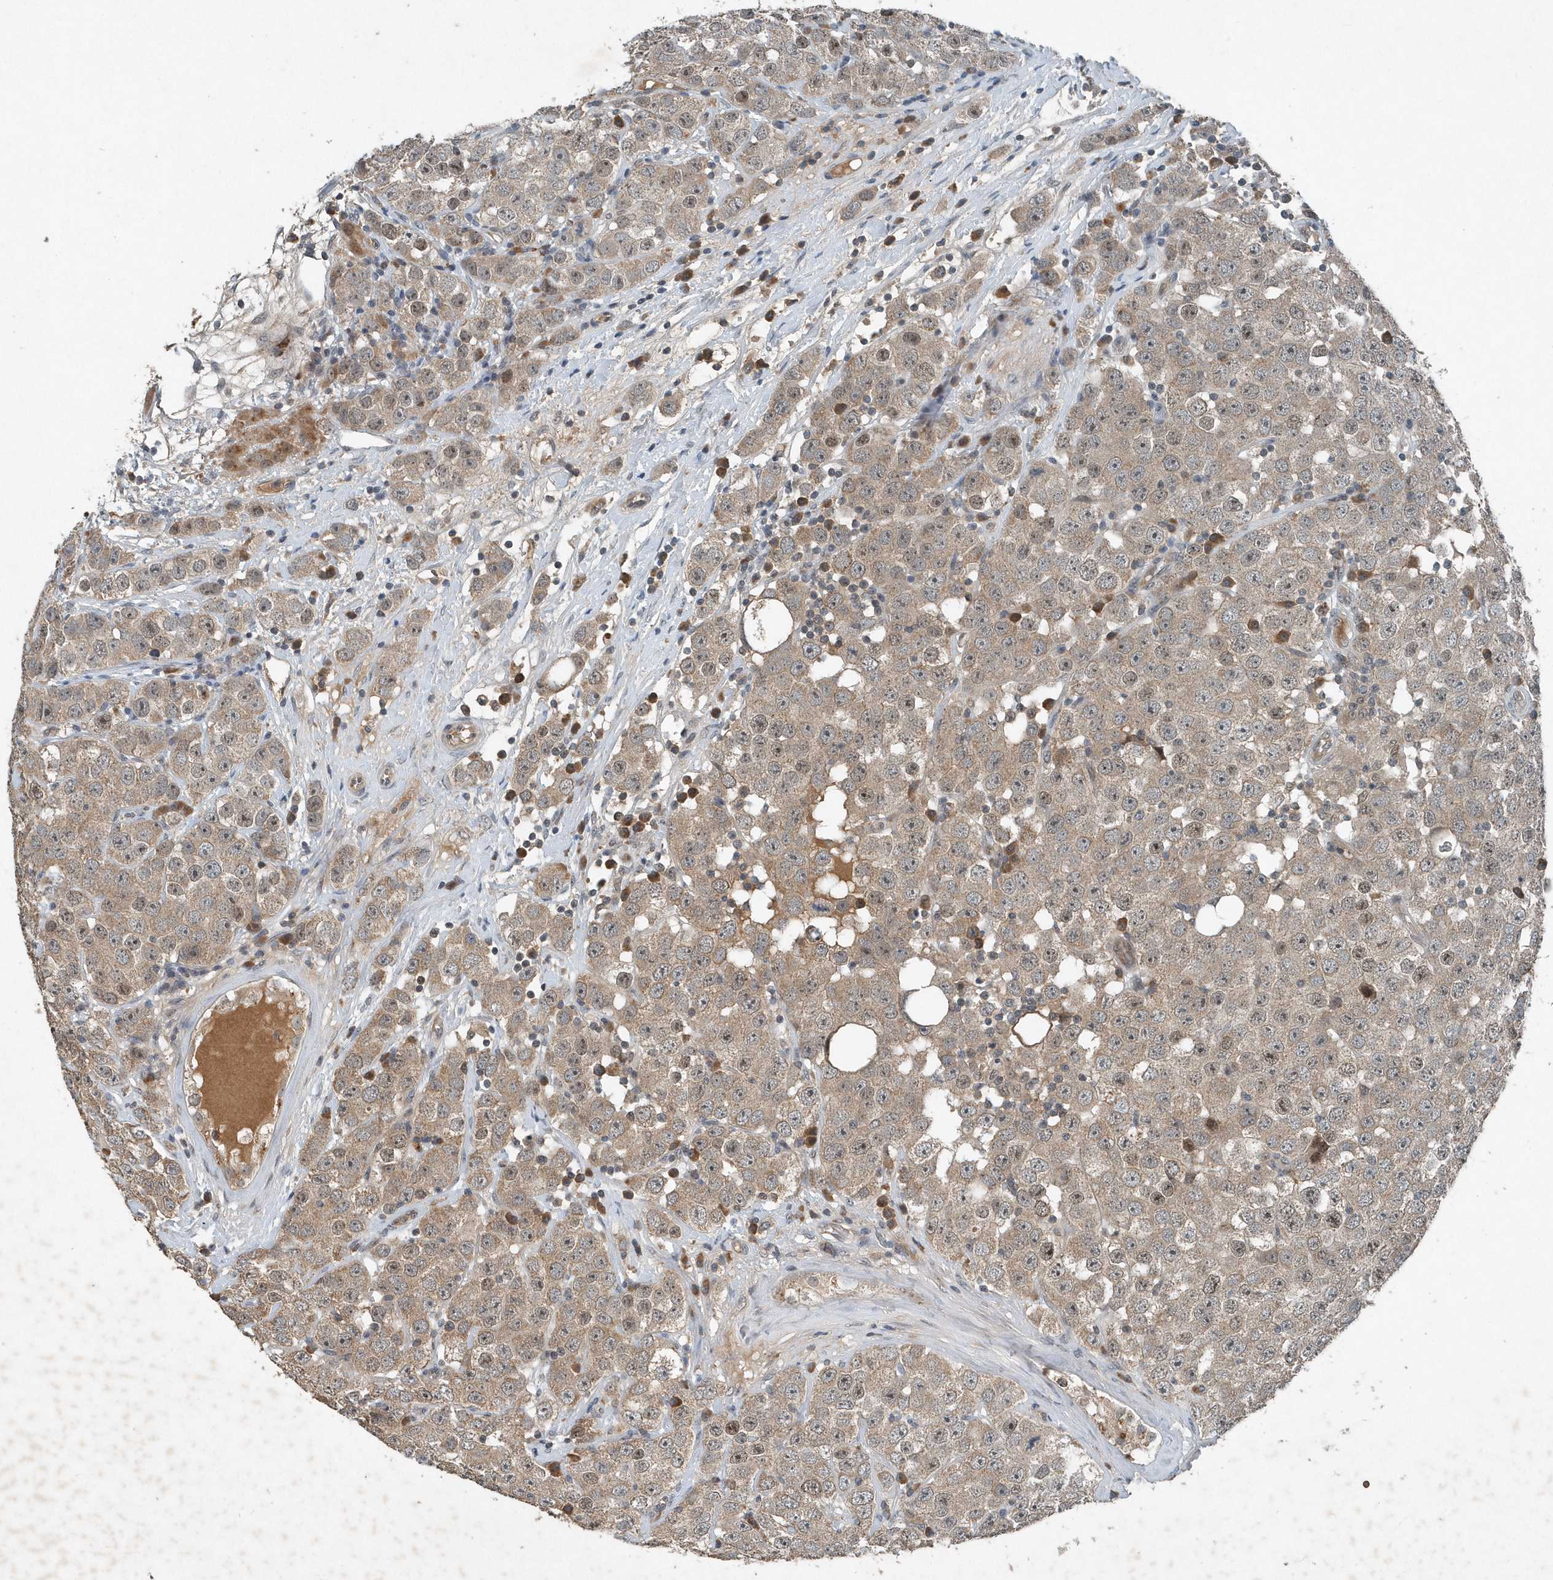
{"staining": {"intensity": "weak", "quantity": ">75%", "location": "cytoplasmic/membranous,nuclear"}, "tissue": "testis cancer", "cell_type": "Tumor cells", "image_type": "cancer", "snomed": [{"axis": "morphology", "description": "Seminoma, NOS"}, {"axis": "topography", "description": "Testis"}], "caption": "Immunohistochemistry (IHC) (DAB) staining of human testis cancer (seminoma) demonstrates weak cytoplasmic/membranous and nuclear protein expression in about >75% of tumor cells.", "gene": "SCFD2", "patient": {"sex": "male", "age": 28}}